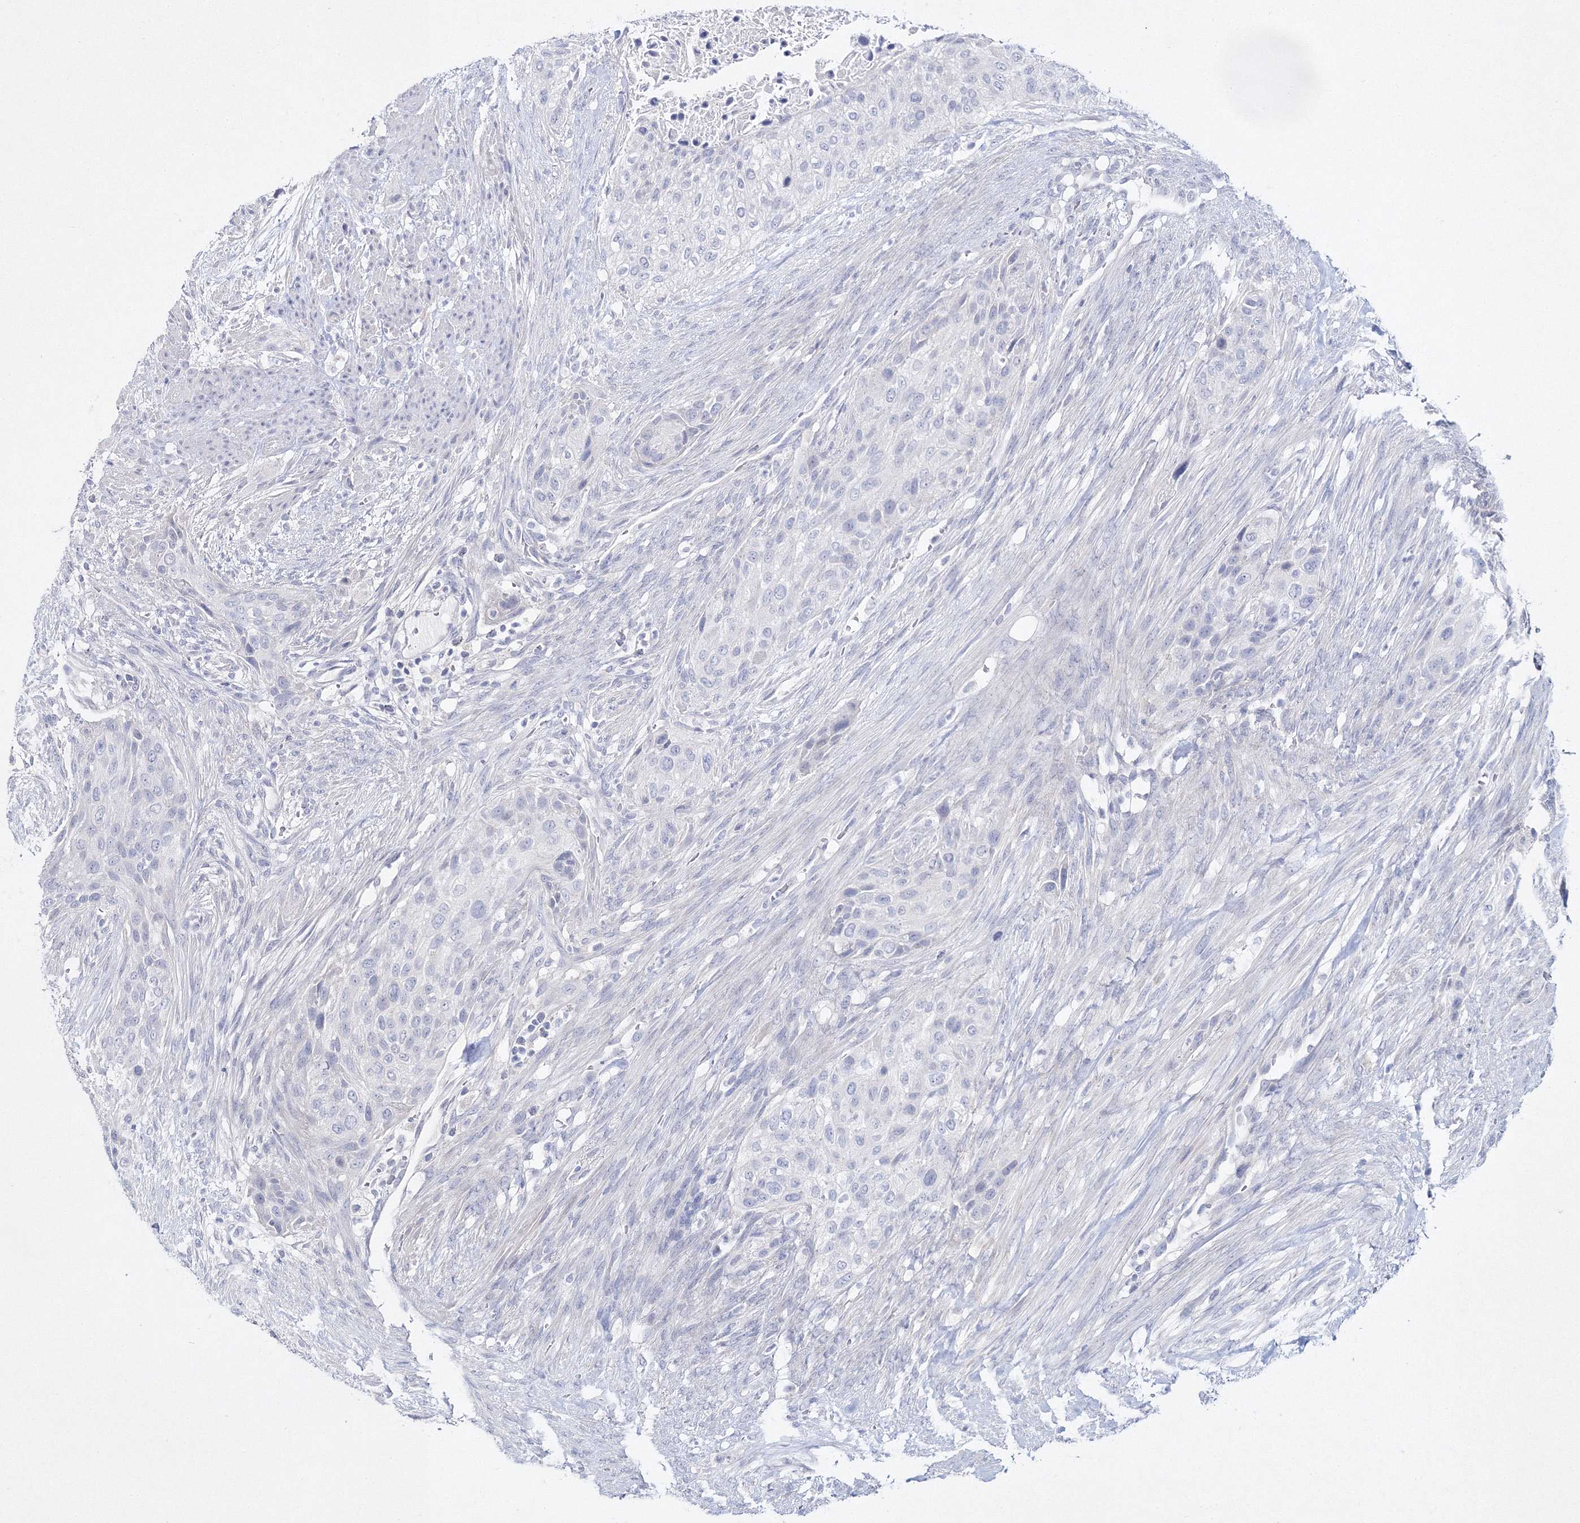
{"staining": {"intensity": "negative", "quantity": "none", "location": "none"}, "tissue": "urothelial cancer", "cell_type": "Tumor cells", "image_type": "cancer", "snomed": [{"axis": "morphology", "description": "Urothelial carcinoma, High grade"}, {"axis": "topography", "description": "Urinary bladder"}], "caption": "An immunohistochemistry photomicrograph of urothelial cancer is shown. There is no staining in tumor cells of urothelial cancer.", "gene": "NEU4", "patient": {"sex": "male", "age": 35}}